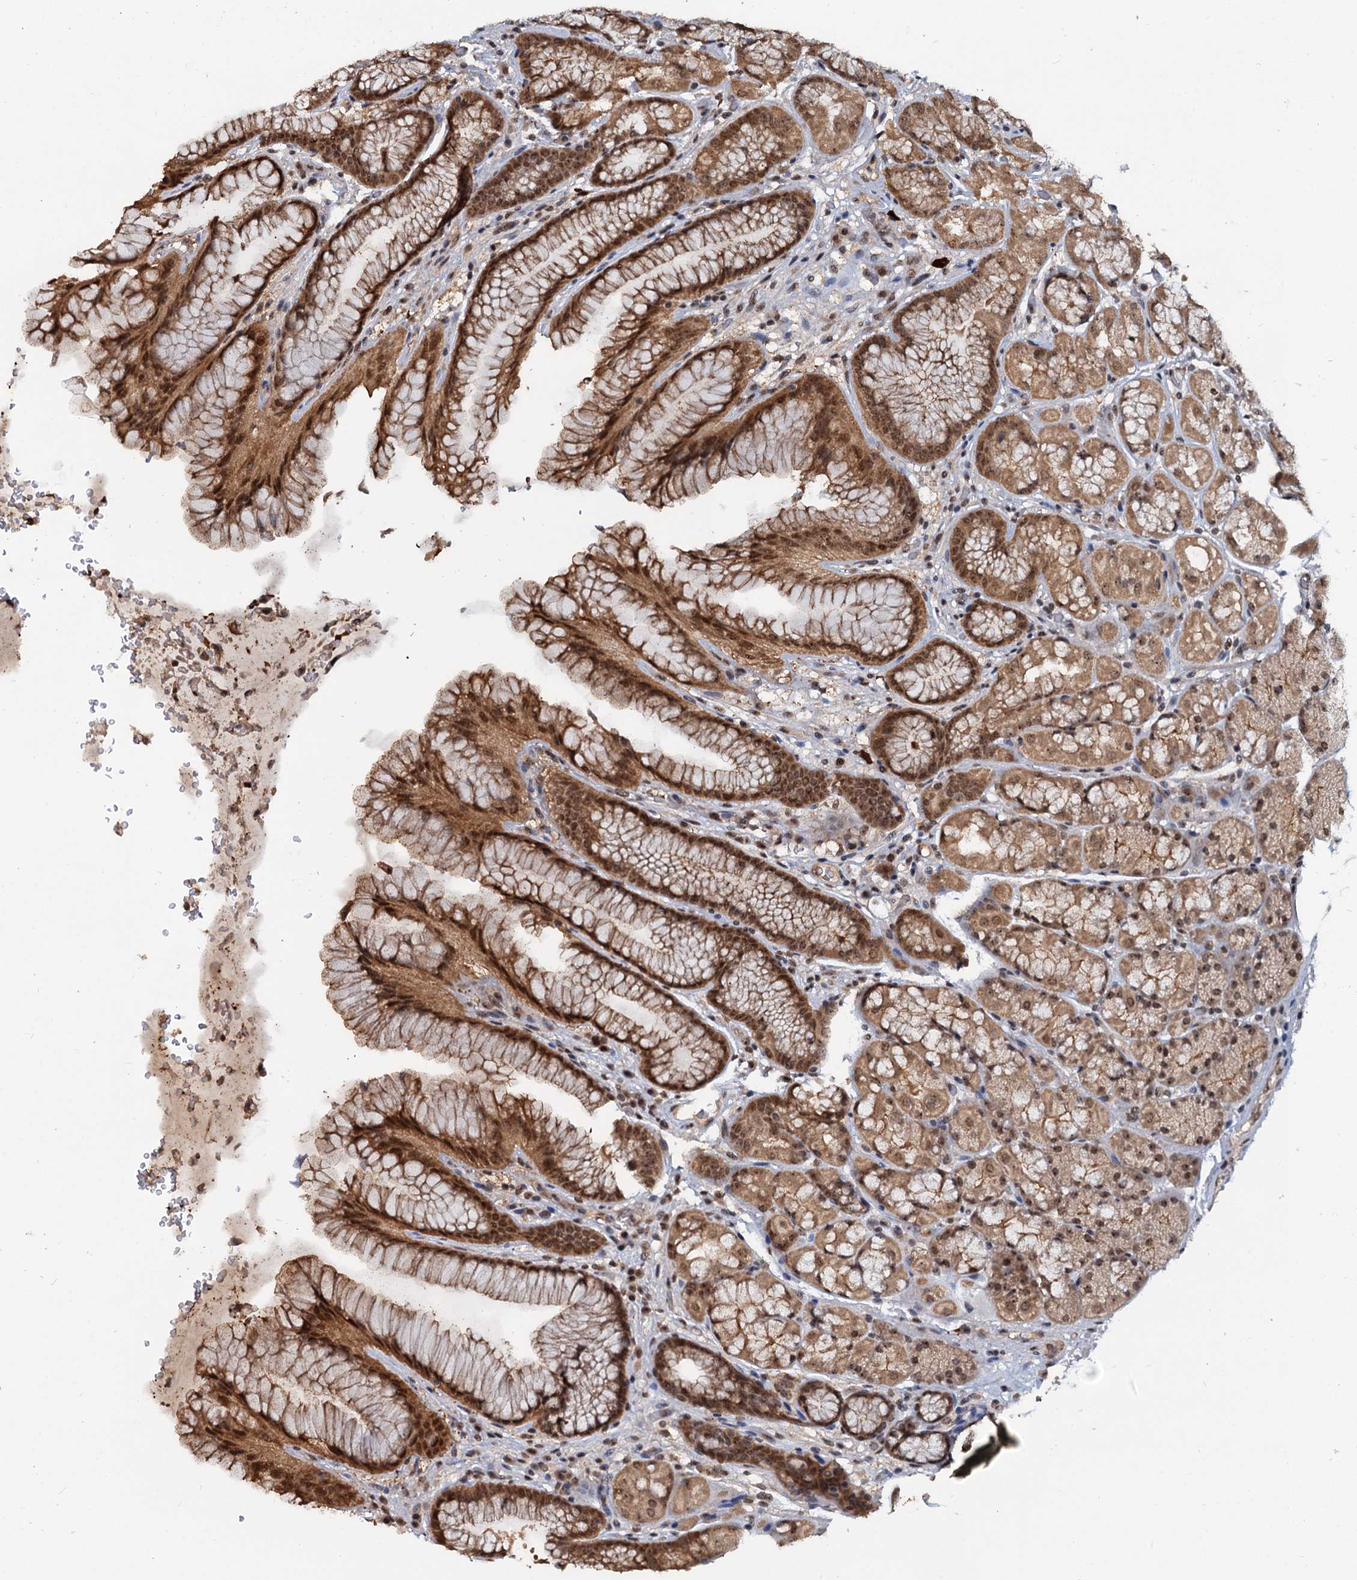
{"staining": {"intensity": "moderate", "quantity": ">75%", "location": "cytoplasmic/membranous,nuclear"}, "tissue": "stomach", "cell_type": "Glandular cells", "image_type": "normal", "snomed": [{"axis": "morphology", "description": "Normal tissue, NOS"}, {"axis": "topography", "description": "Stomach"}], "caption": "About >75% of glandular cells in unremarkable stomach exhibit moderate cytoplasmic/membranous,nuclear protein staining as visualized by brown immunohistochemical staining.", "gene": "FAM216B", "patient": {"sex": "male", "age": 63}}